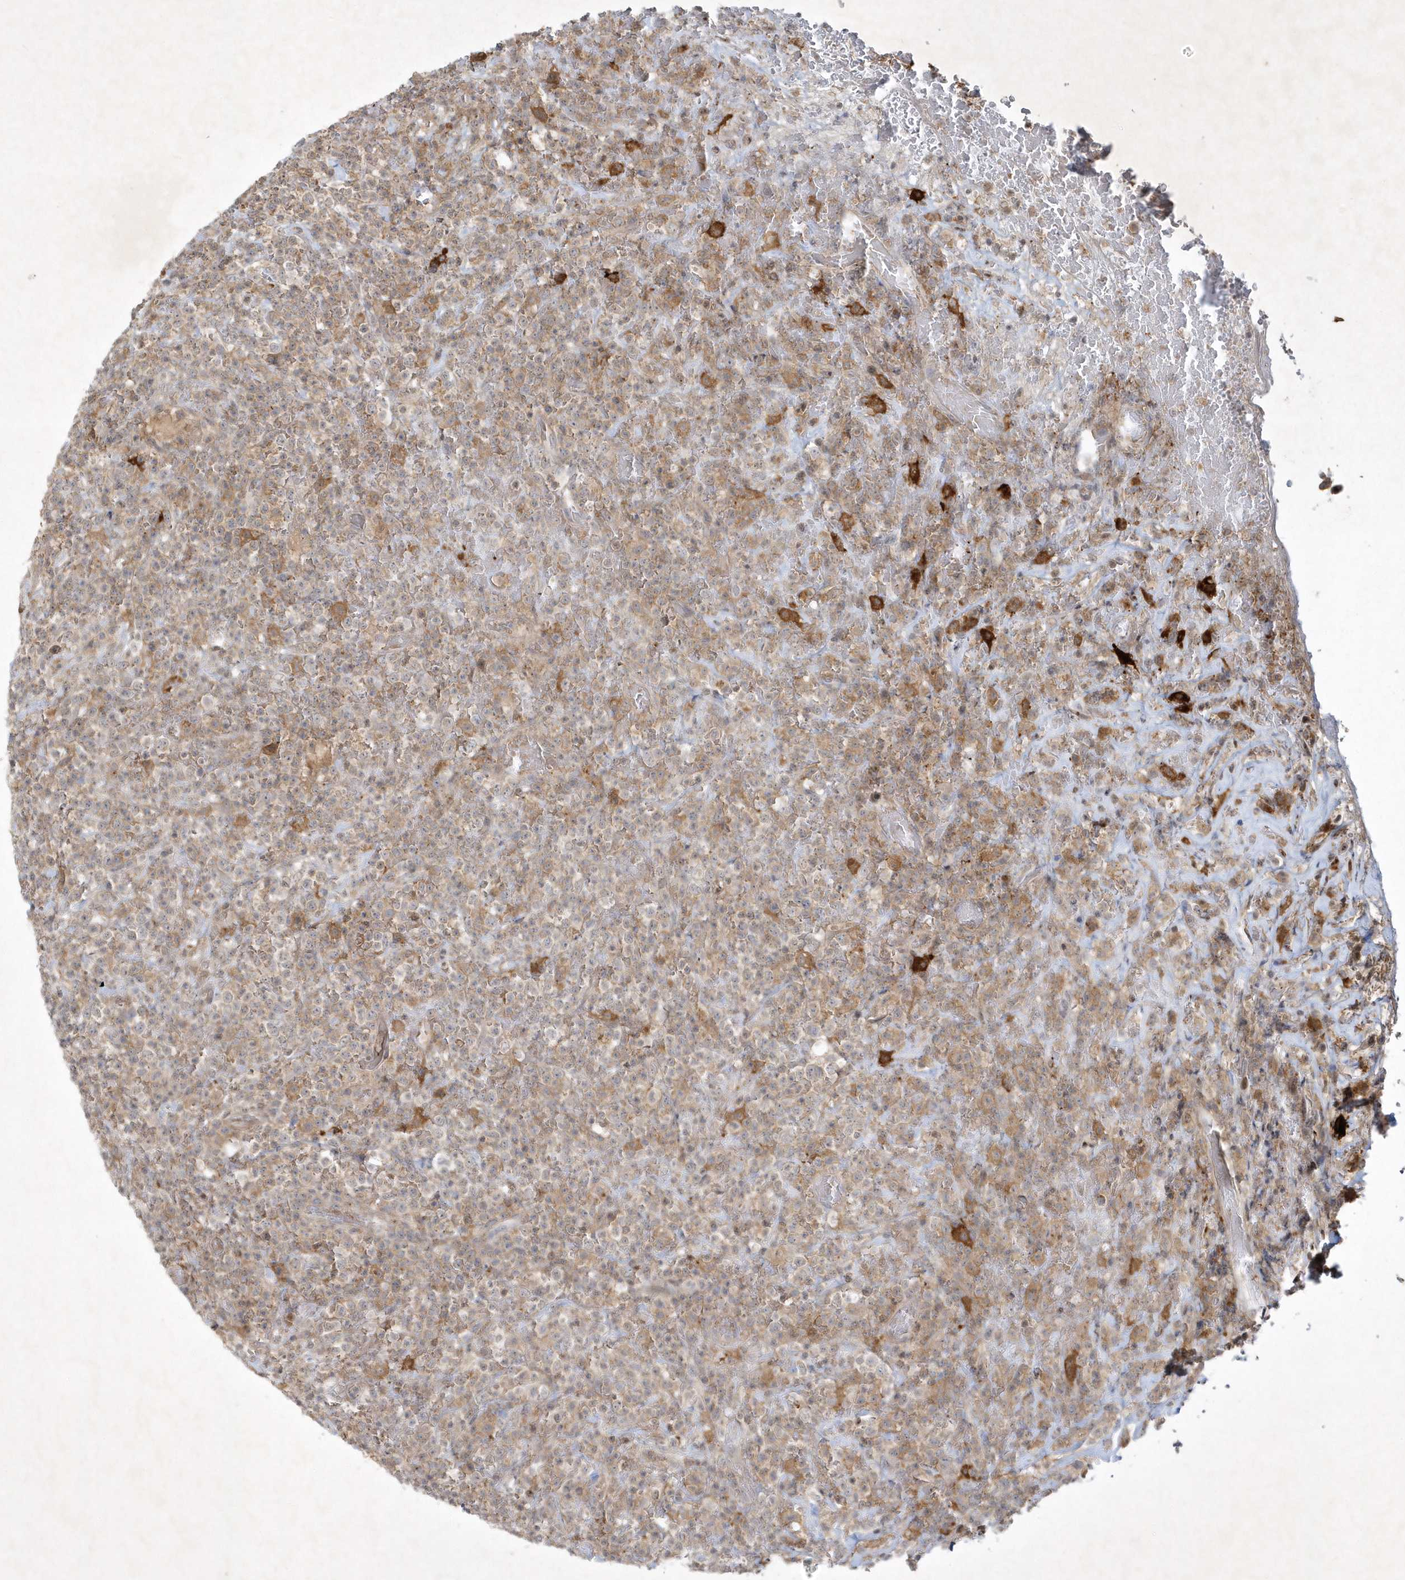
{"staining": {"intensity": "weak", "quantity": "25%-75%", "location": "cytoplasmic/membranous"}, "tissue": "lymphoma", "cell_type": "Tumor cells", "image_type": "cancer", "snomed": [{"axis": "morphology", "description": "Malignant lymphoma, non-Hodgkin's type, High grade"}, {"axis": "topography", "description": "Colon"}], "caption": "A high-resolution micrograph shows IHC staining of lymphoma, which reveals weak cytoplasmic/membranous staining in approximately 25%-75% of tumor cells. (IHC, brightfield microscopy, high magnification).", "gene": "THG1L", "patient": {"sex": "female", "age": 53}}